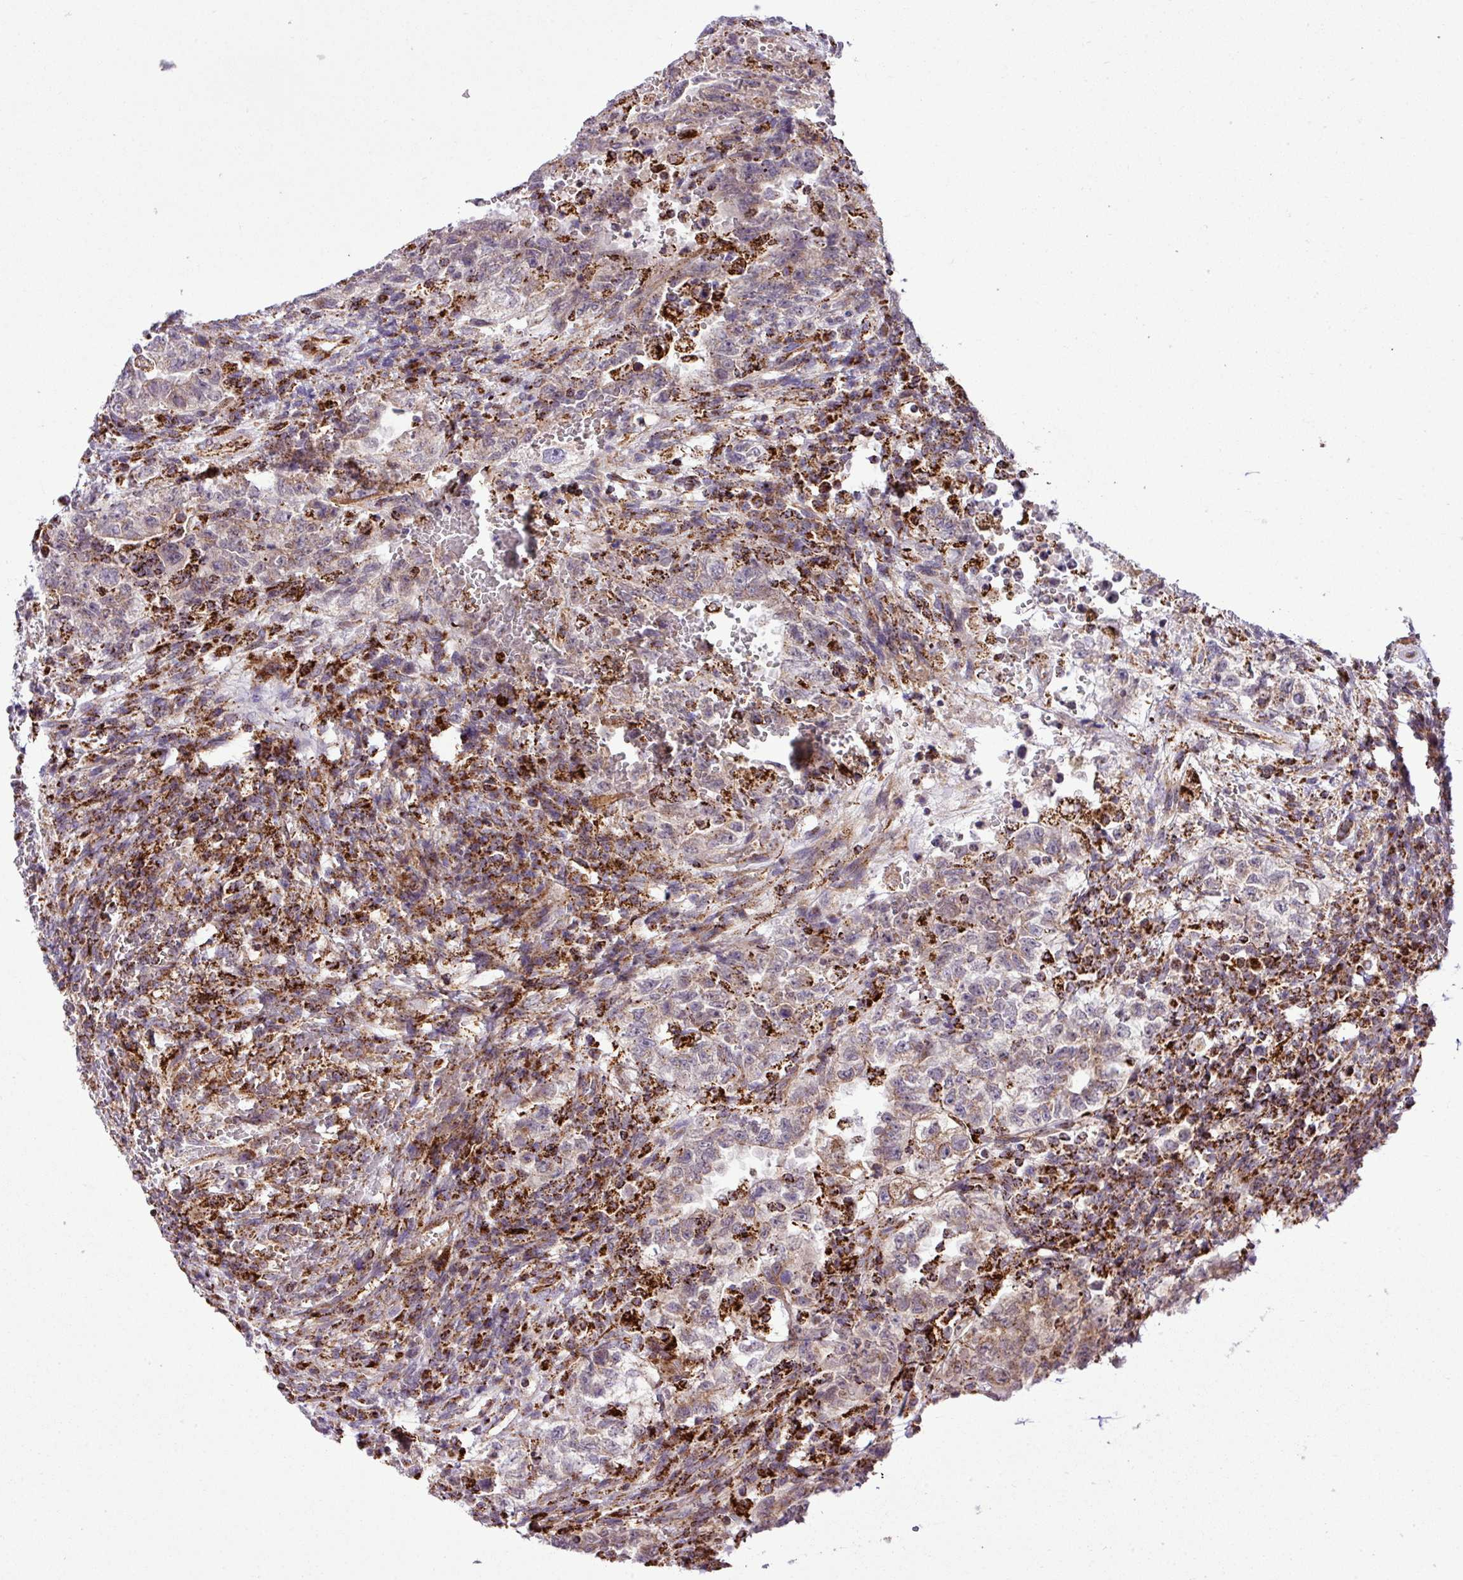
{"staining": {"intensity": "weak", "quantity": "25%-75%", "location": "cytoplasmic/membranous"}, "tissue": "testis cancer", "cell_type": "Tumor cells", "image_type": "cancer", "snomed": [{"axis": "morphology", "description": "Carcinoma, Embryonal, NOS"}, {"axis": "topography", "description": "Testis"}], "caption": "Immunohistochemistry (IHC) (DAB) staining of testis embryonal carcinoma demonstrates weak cytoplasmic/membranous protein staining in approximately 25%-75% of tumor cells.", "gene": "ZNF569", "patient": {"sex": "male", "age": 26}}